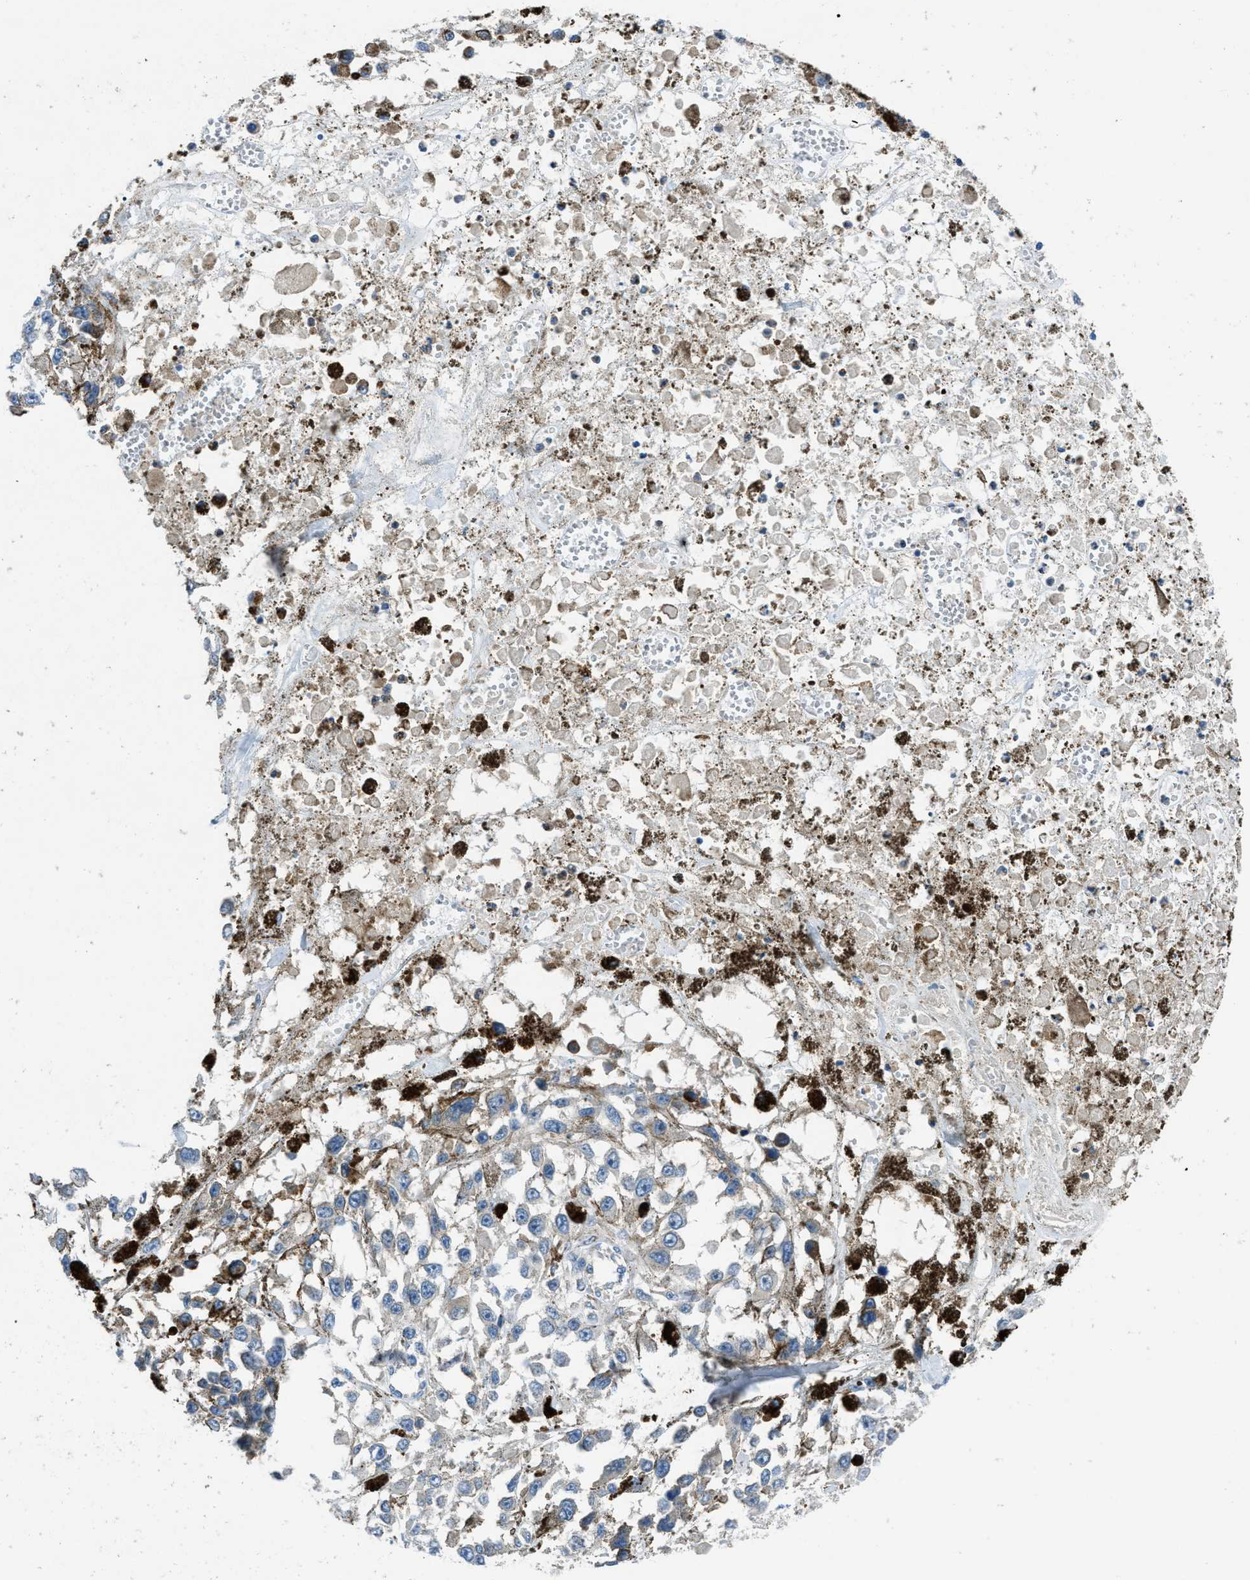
{"staining": {"intensity": "negative", "quantity": "none", "location": "none"}, "tissue": "melanoma", "cell_type": "Tumor cells", "image_type": "cancer", "snomed": [{"axis": "morphology", "description": "Malignant melanoma, Metastatic site"}, {"axis": "topography", "description": "Lymph node"}], "caption": "Immunohistochemistry histopathology image of neoplastic tissue: human malignant melanoma (metastatic site) stained with DAB (3,3'-diaminobenzidine) exhibits no significant protein positivity in tumor cells.", "gene": "MAP3K20", "patient": {"sex": "male", "age": 59}}